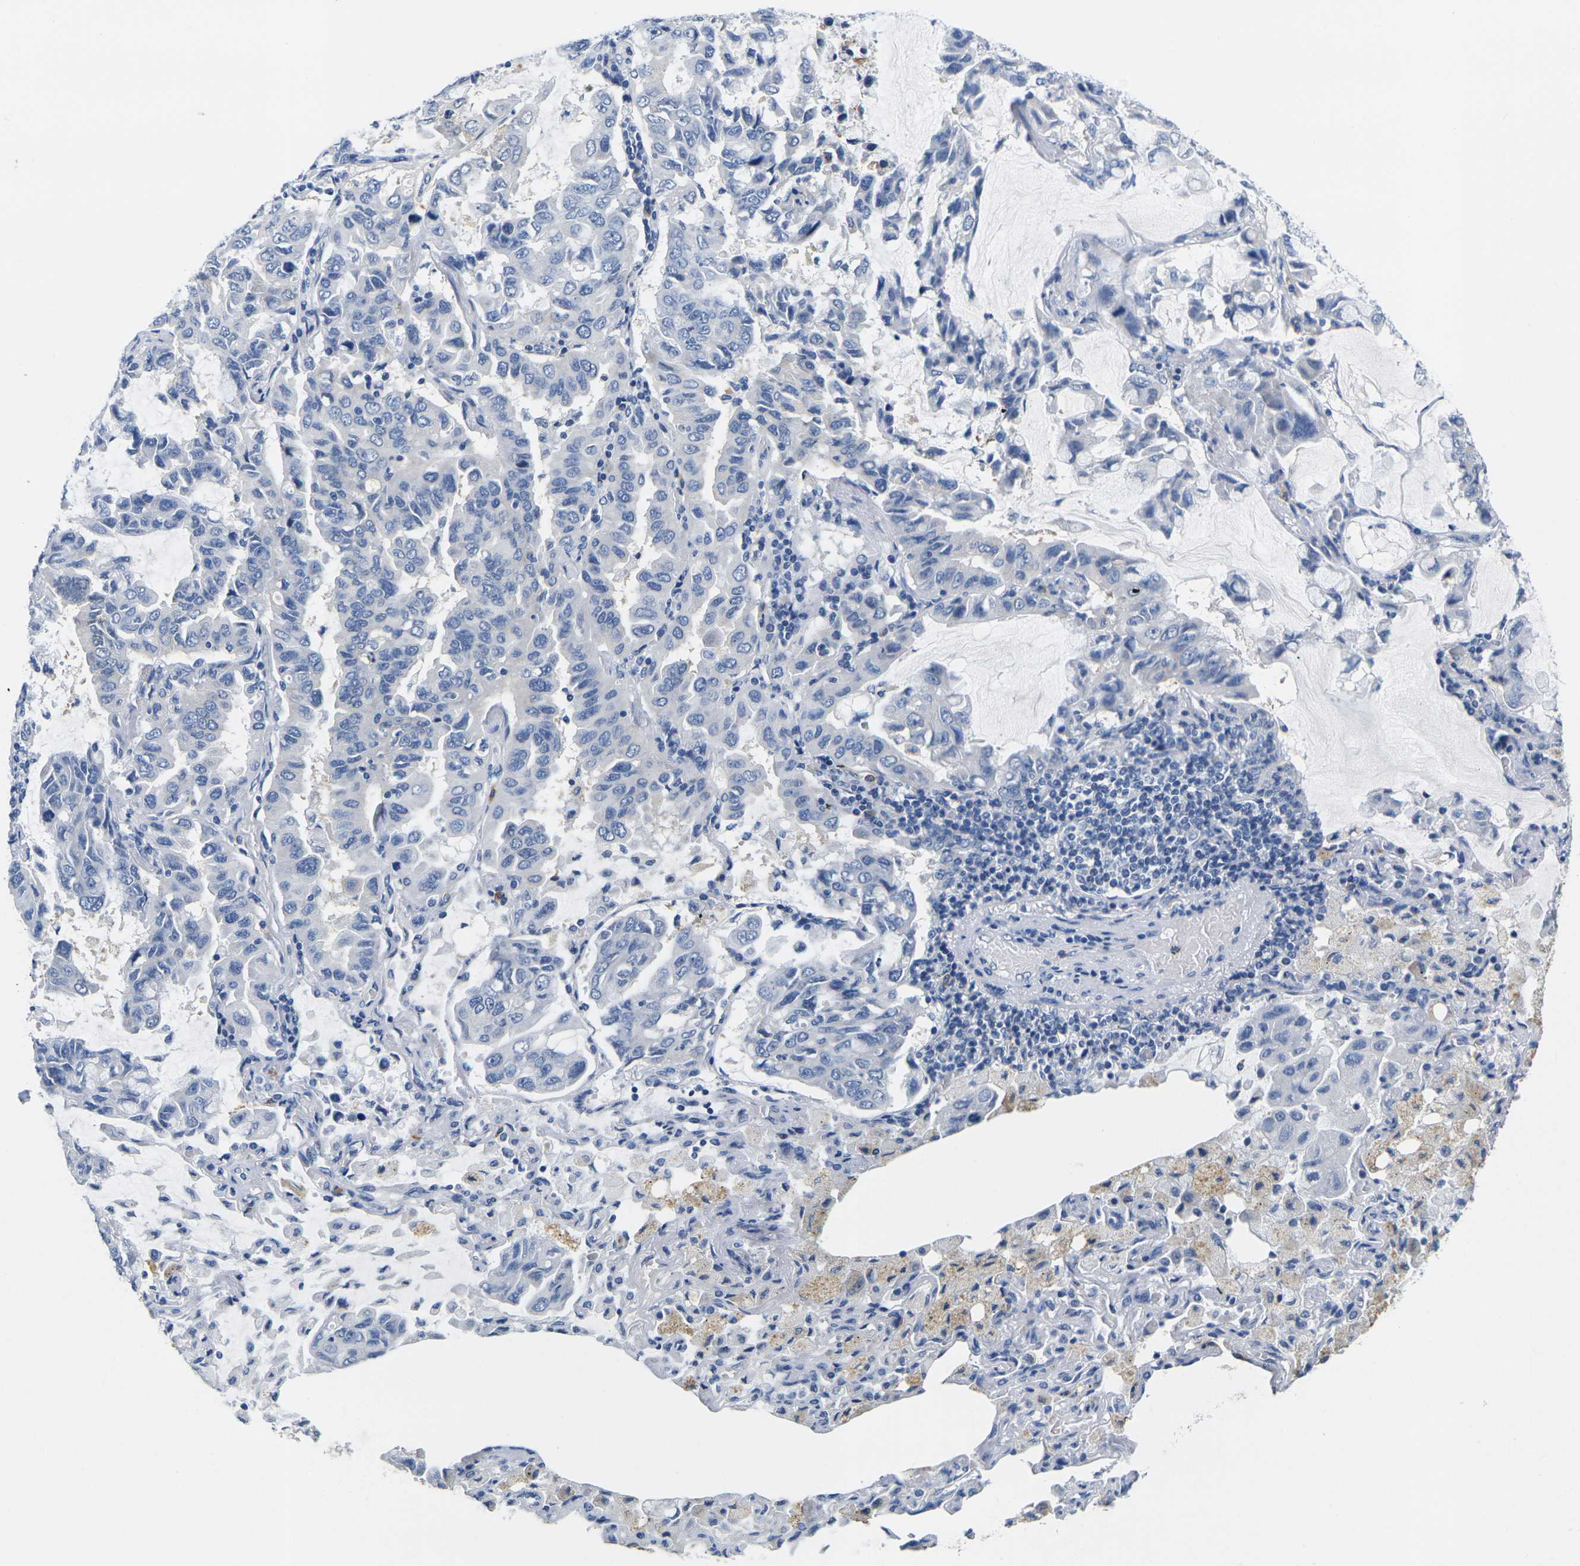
{"staining": {"intensity": "negative", "quantity": "none", "location": "none"}, "tissue": "lung cancer", "cell_type": "Tumor cells", "image_type": "cancer", "snomed": [{"axis": "morphology", "description": "Adenocarcinoma, NOS"}, {"axis": "topography", "description": "Lung"}], "caption": "A histopathology image of lung cancer stained for a protein exhibits no brown staining in tumor cells.", "gene": "NOCT", "patient": {"sex": "male", "age": 64}}